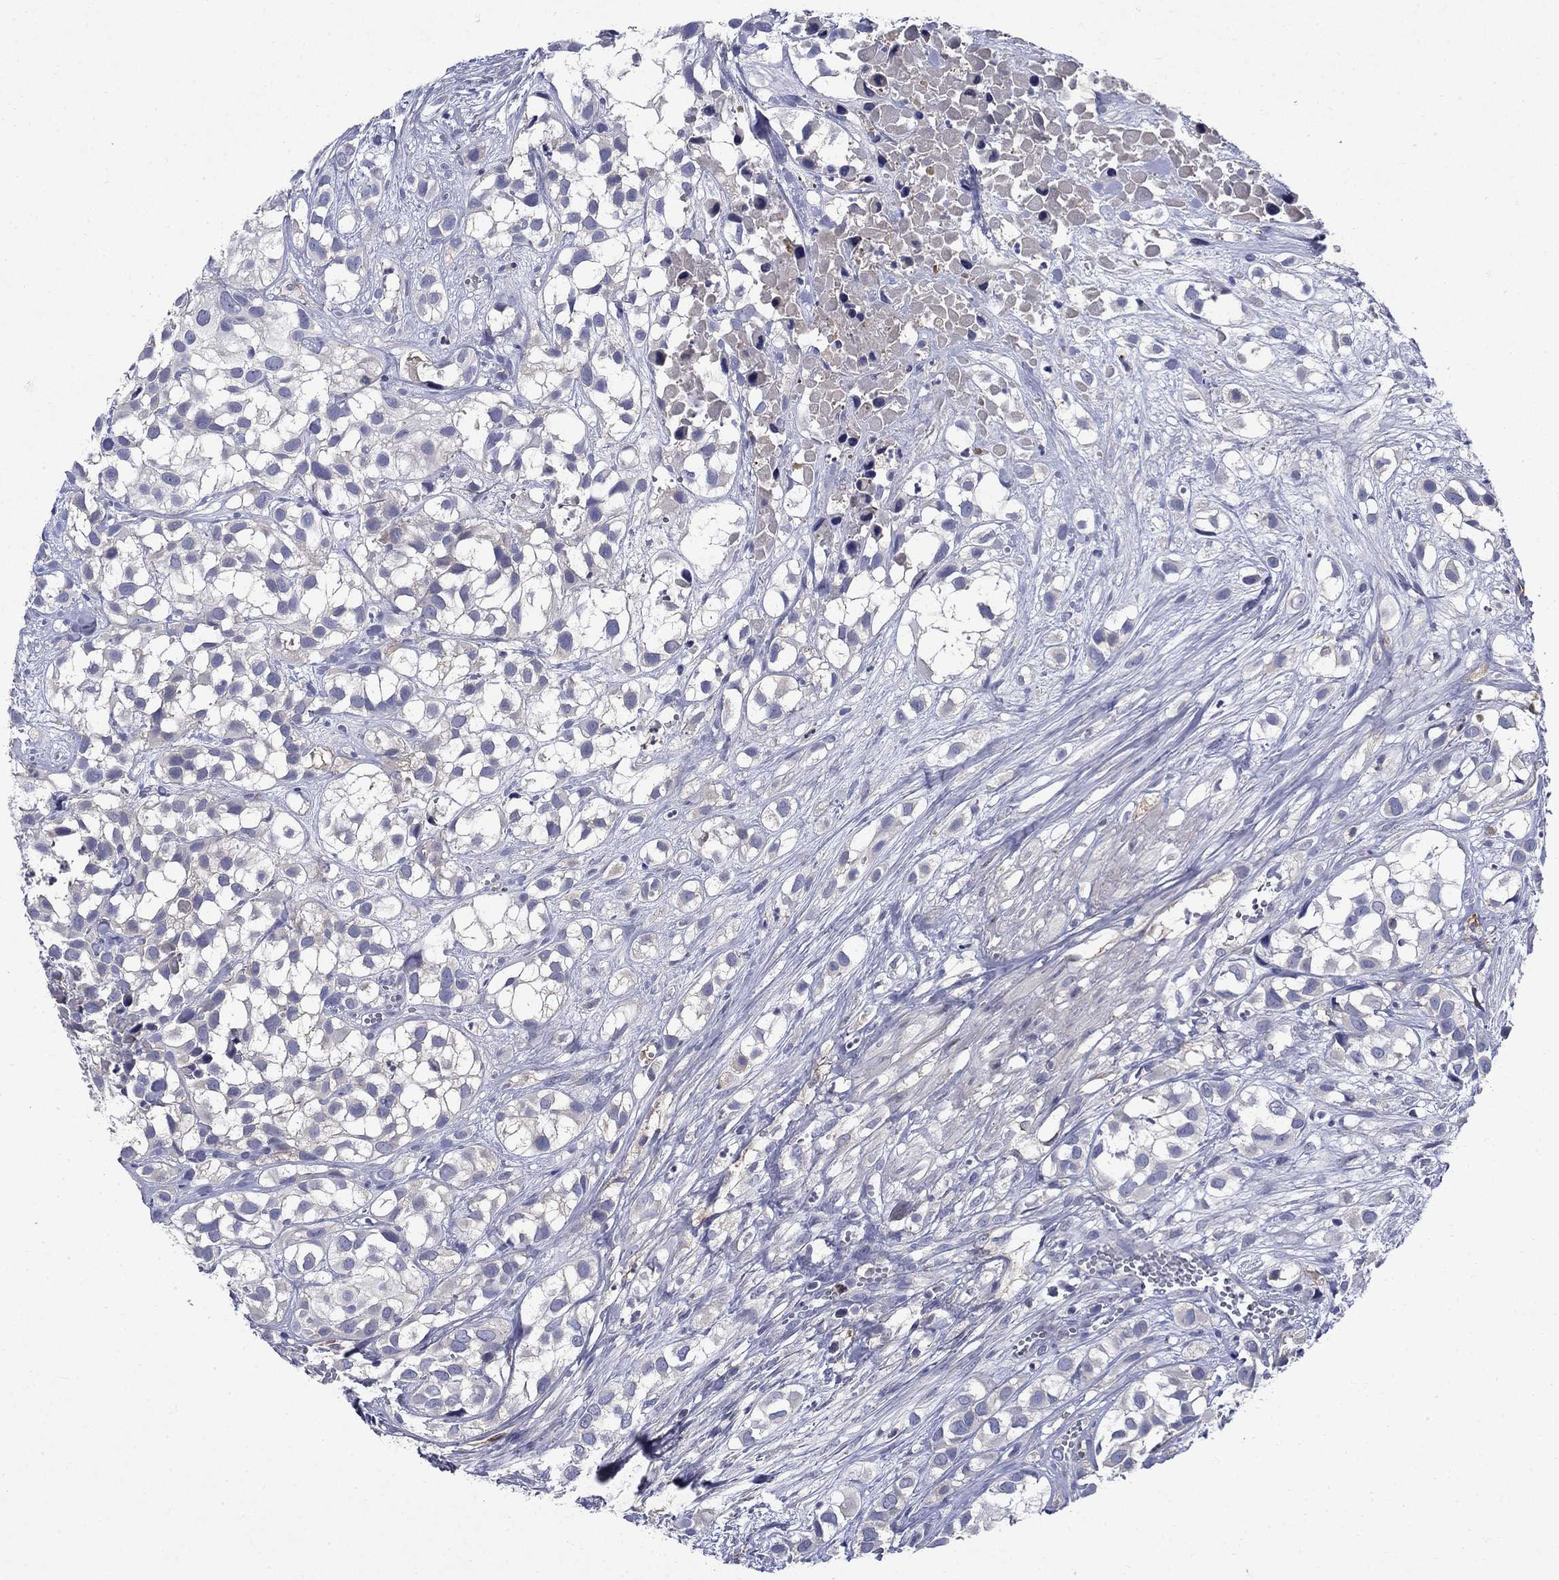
{"staining": {"intensity": "negative", "quantity": "none", "location": "none"}, "tissue": "urothelial cancer", "cell_type": "Tumor cells", "image_type": "cancer", "snomed": [{"axis": "morphology", "description": "Urothelial carcinoma, High grade"}, {"axis": "topography", "description": "Urinary bladder"}], "caption": "A high-resolution image shows immunohistochemistry (IHC) staining of urothelial carcinoma (high-grade), which reveals no significant staining in tumor cells. (DAB (3,3'-diaminobenzidine) immunohistochemistry (IHC) with hematoxylin counter stain).", "gene": "STAB2", "patient": {"sex": "male", "age": 56}}